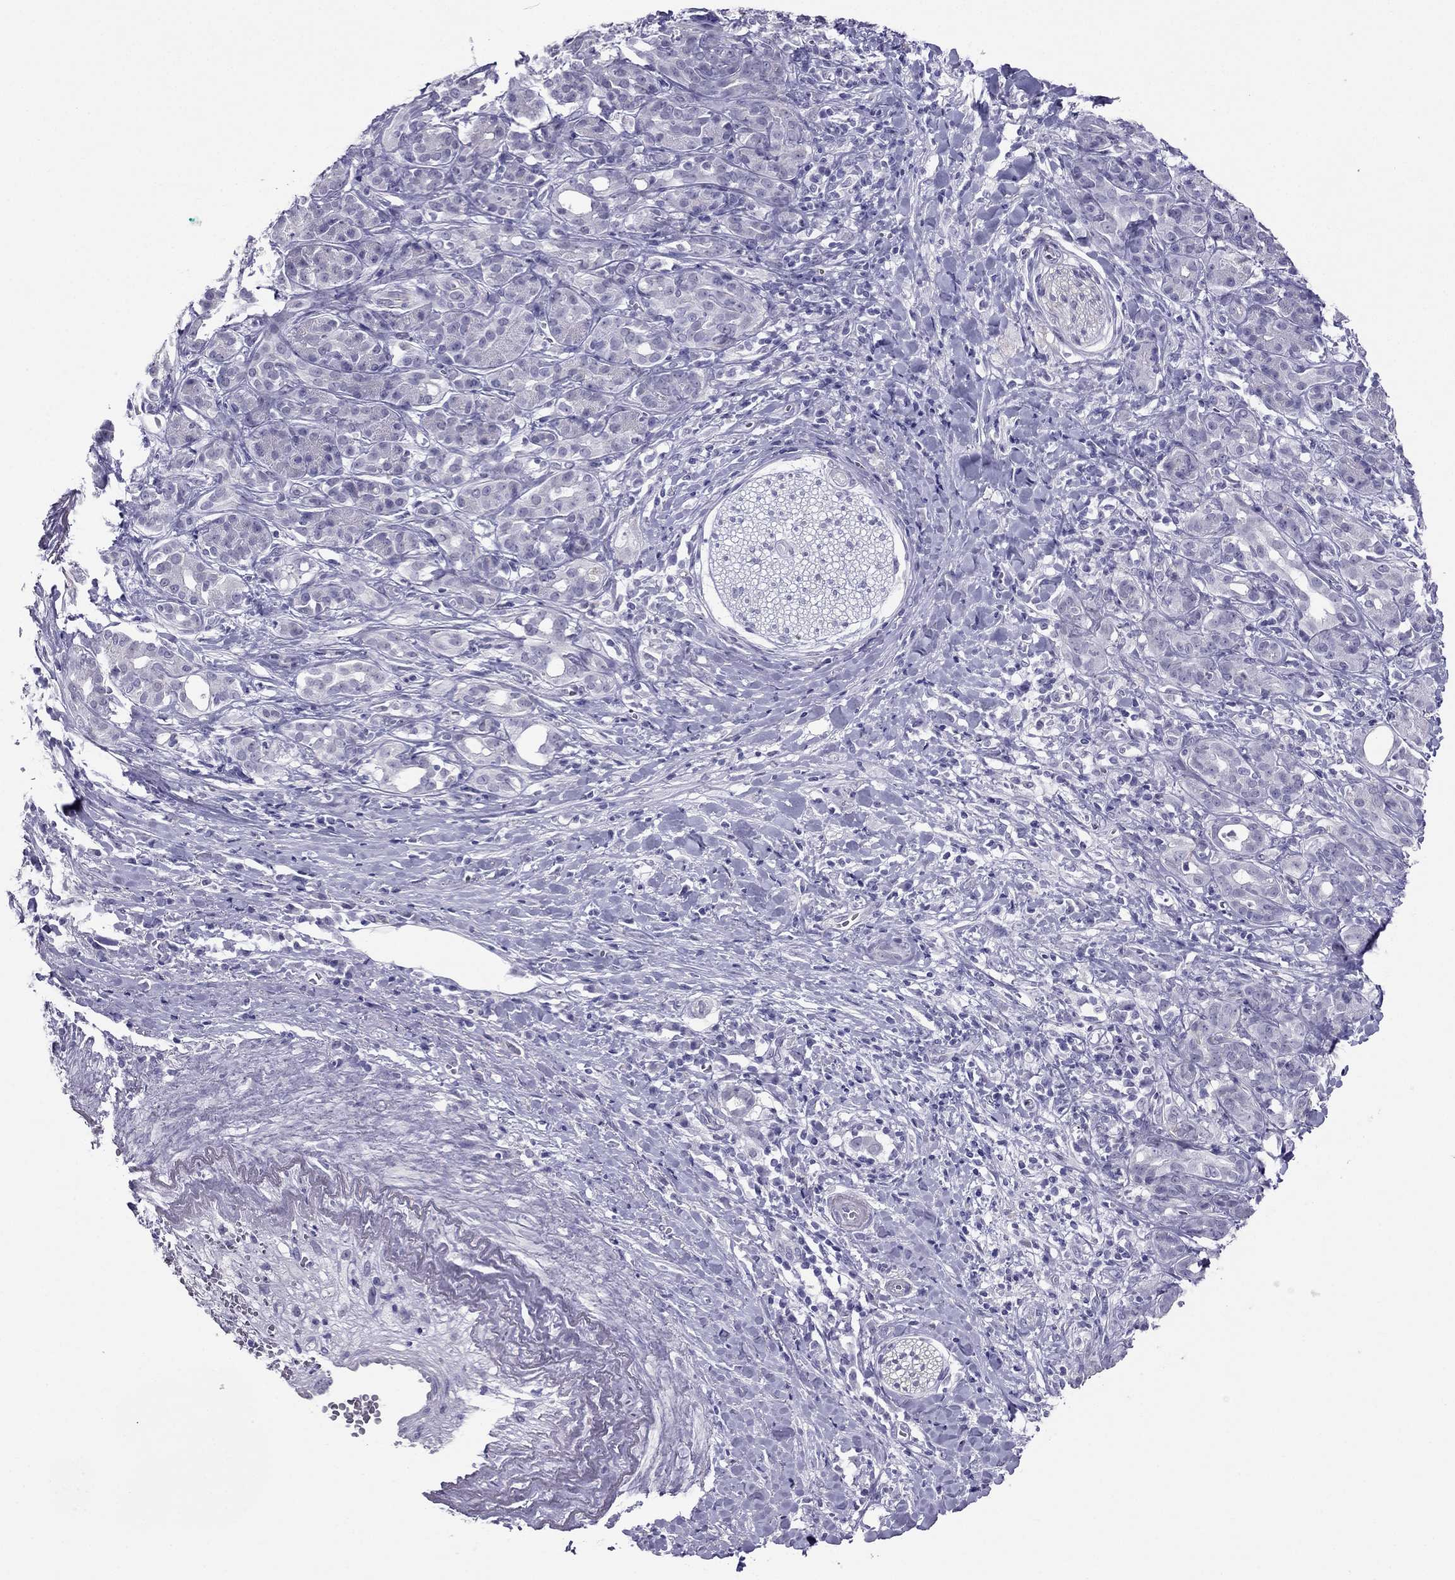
{"staining": {"intensity": "negative", "quantity": "none", "location": "none"}, "tissue": "pancreatic cancer", "cell_type": "Tumor cells", "image_type": "cancer", "snomed": [{"axis": "morphology", "description": "Adenocarcinoma, NOS"}, {"axis": "topography", "description": "Pancreas"}], "caption": "Immunohistochemical staining of human pancreatic adenocarcinoma demonstrates no significant staining in tumor cells.", "gene": "CROCC2", "patient": {"sex": "male", "age": 61}}